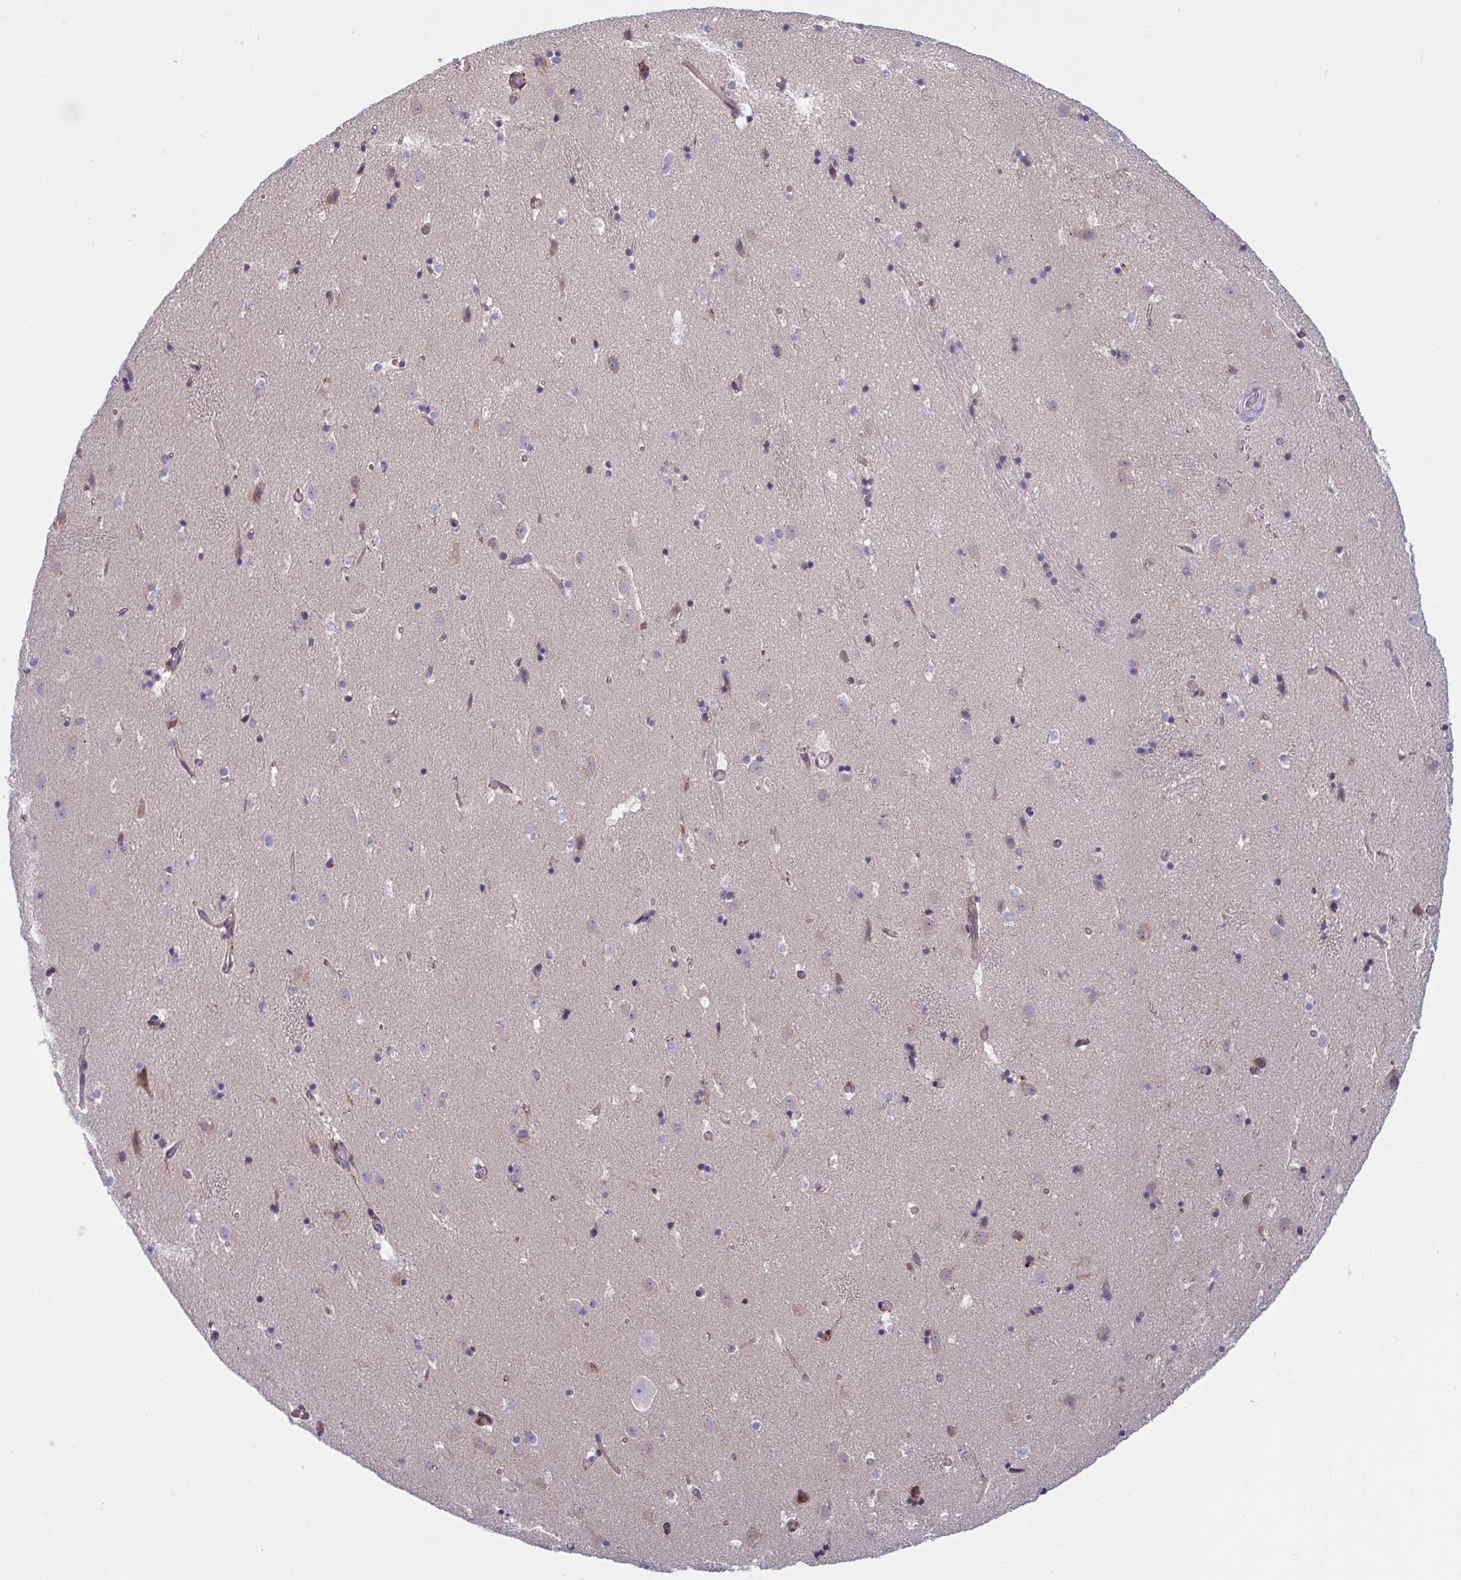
{"staining": {"intensity": "moderate", "quantity": "<25%", "location": "cytoplasmic/membranous"}, "tissue": "caudate", "cell_type": "Glial cells", "image_type": "normal", "snomed": [{"axis": "morphology", "description": "Normal tissue, NOS"}, {"axis": "topography", "description": "Lateral ventricle wall"}], "caption": "High-power microscopy captured an immunohistochemistry image of normal caudate, revealing moderate cytoplasmic/membranous positivity in about <25% of glial cells.", "gene": "PEAK3", "patient": {"sex": "male", "age": 37}}